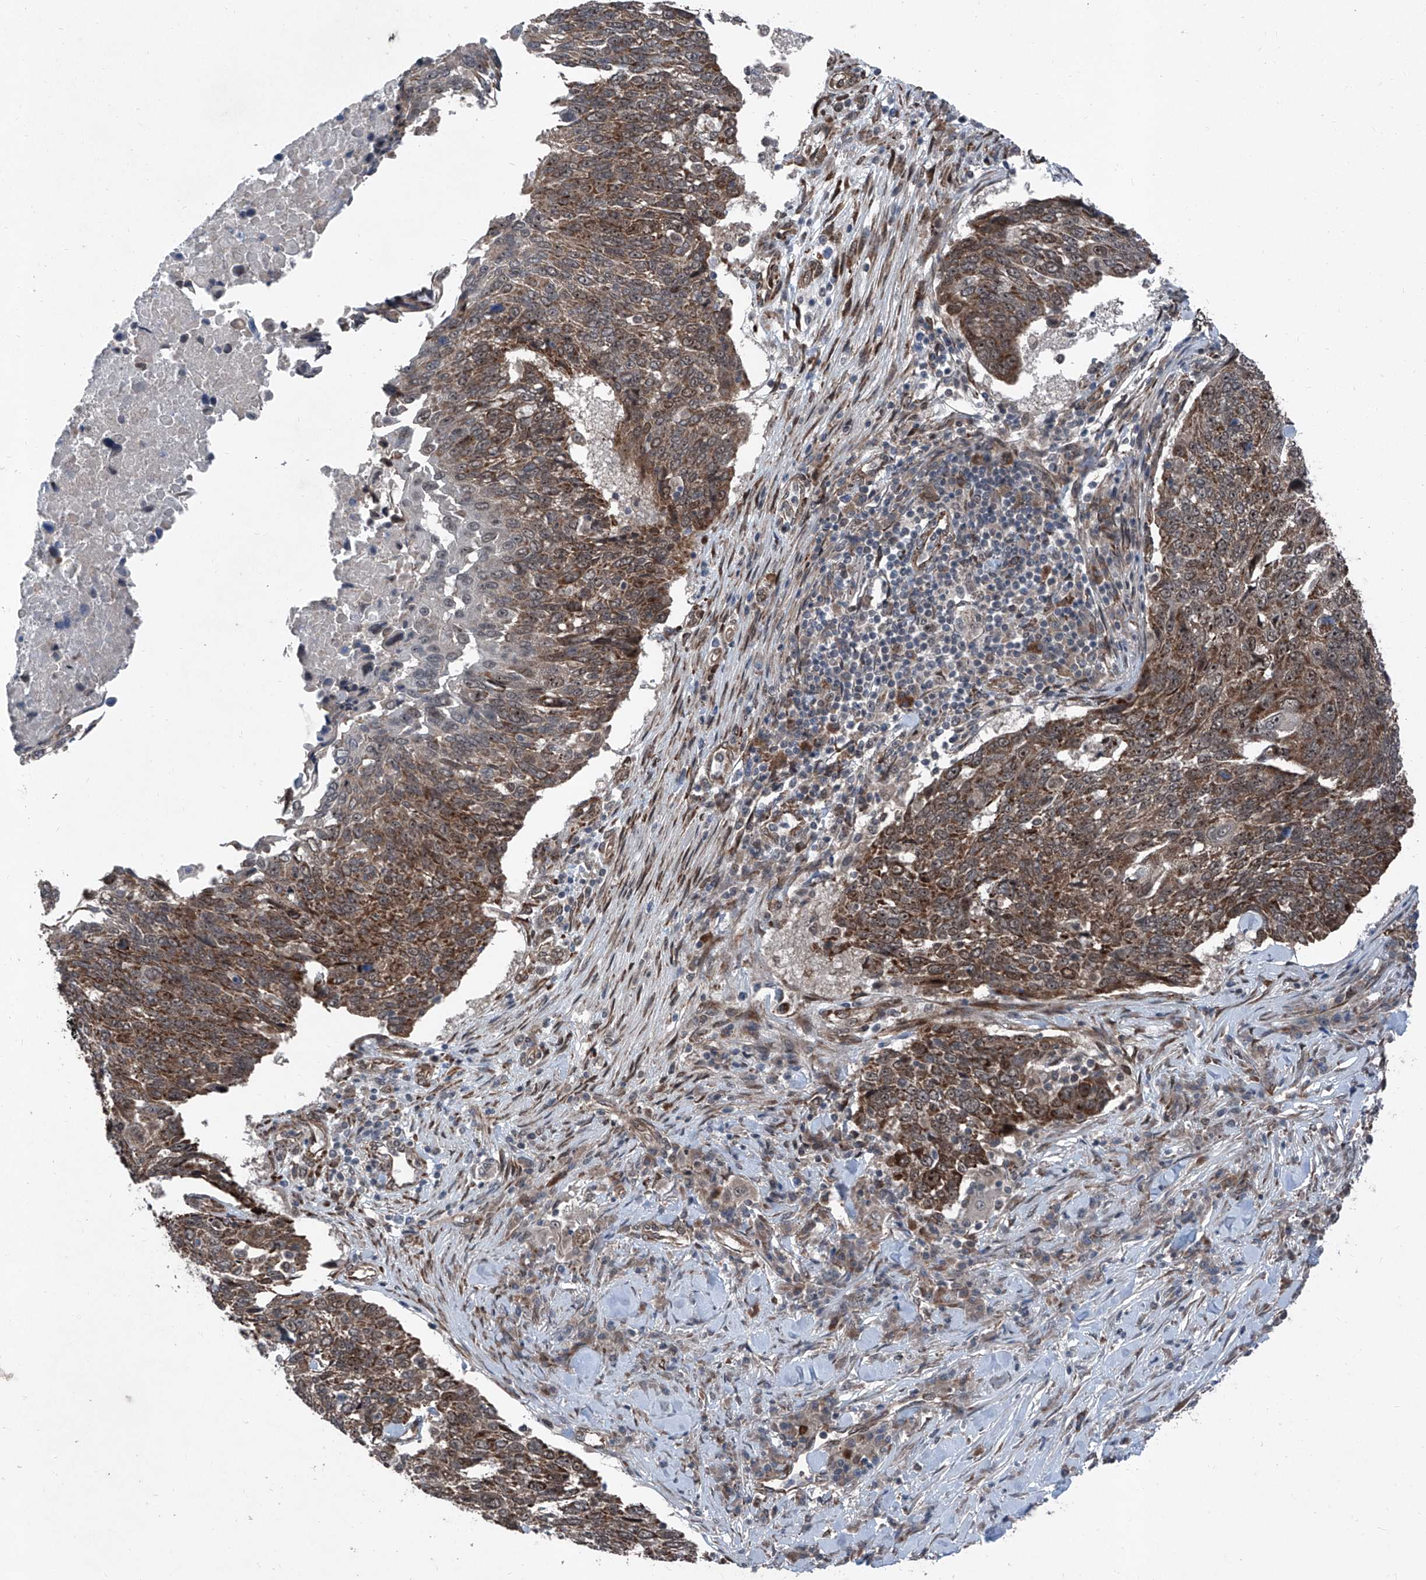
{"staining": {"intensity": "strong", "quantity": ">75%", "location": "cytoplasmic/membranous"}, "tissue": "lung cancer", "cell_type": "Tumor cells", "image_type": "cancer", "snomed": [{"axis": "morphology", "description": "Squamous cell carcinoma, NOS"}, {"axis": "topography", "description": "Lung"}], "caption": "Protein expression by IHC displays strong cytoplasmic/membranous staining in approximately >75% of tumor cells in lung squamous cell carcinoma.", "gene": "COA7", "patient": {"sex": "male", "age": 66}}